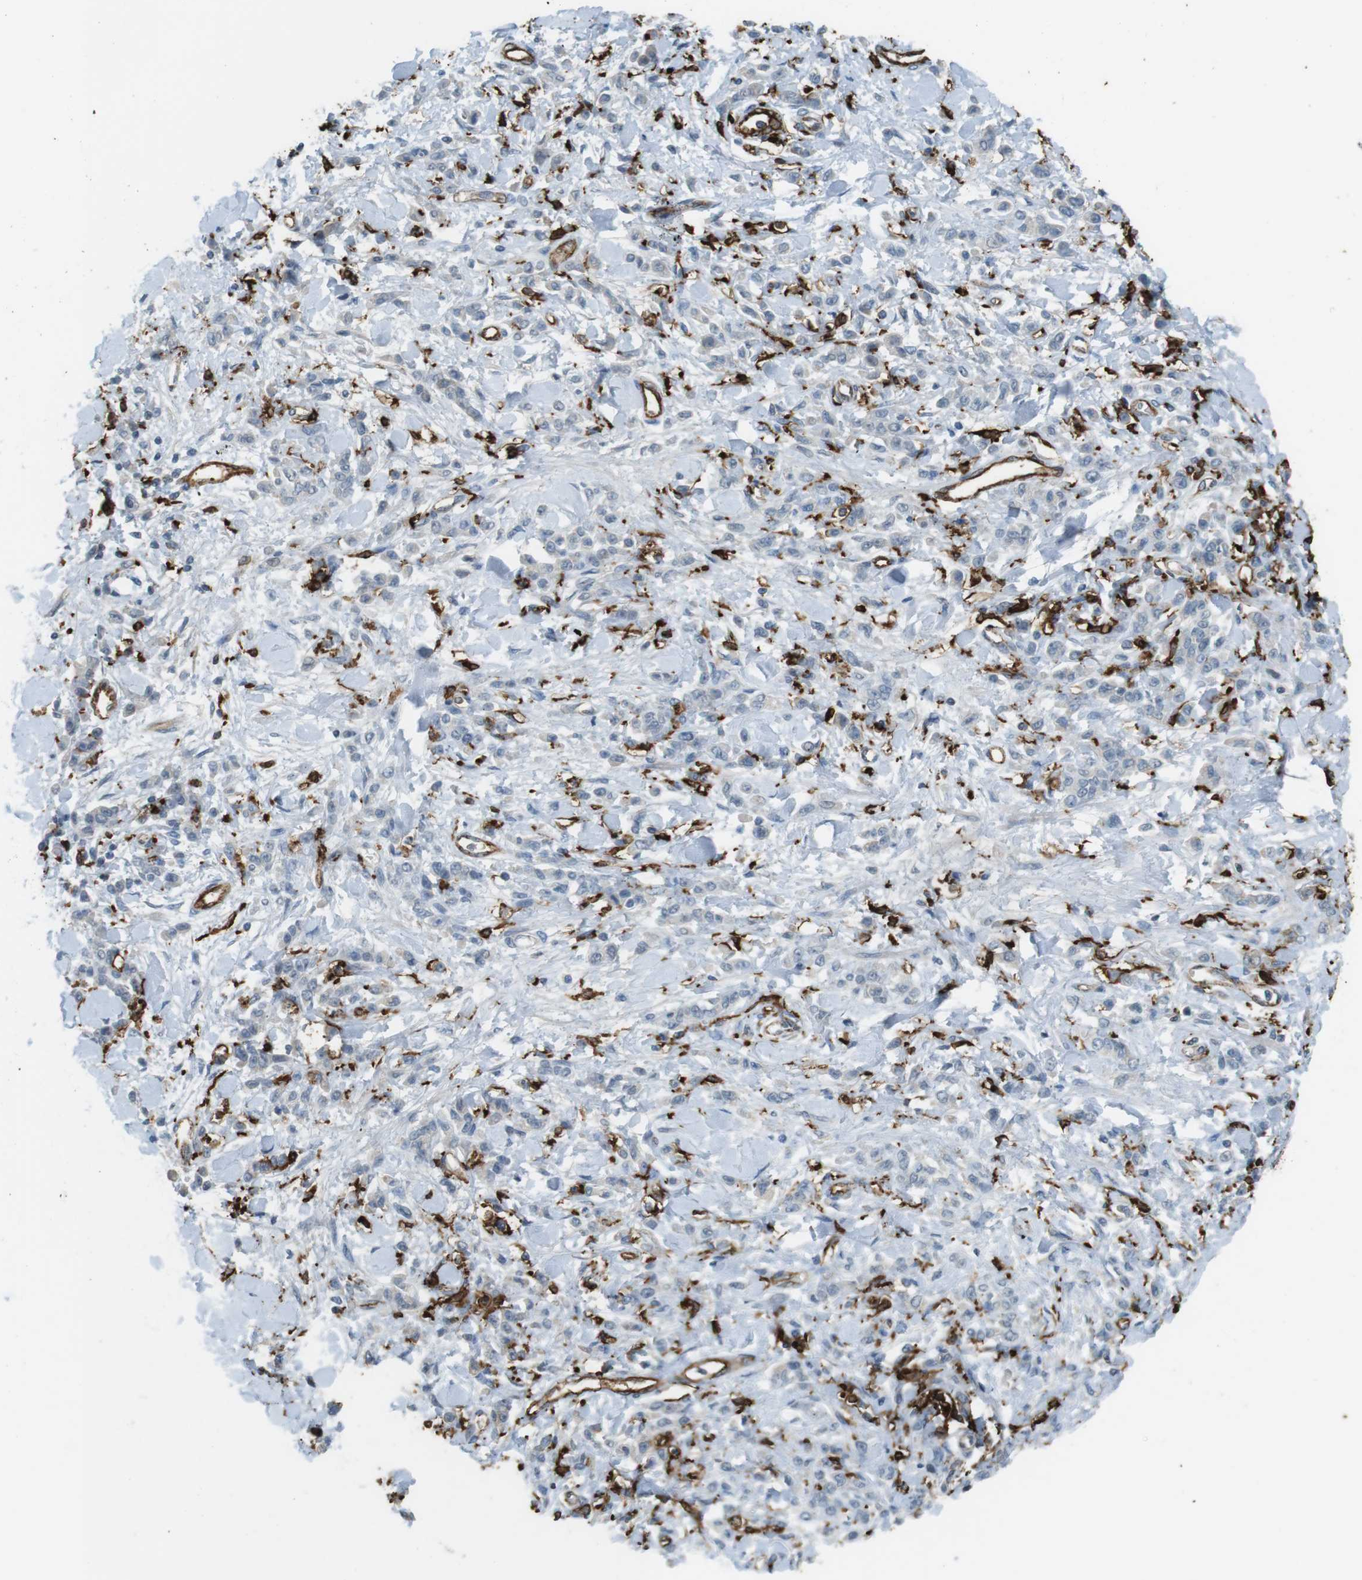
{"staining": {"intensity": "negative", "quantity": "none", "location": "none"}, "tissue": "stomach cancer", "cell_type": "Tumor cells", "image_type": "cancer", "snomed": [{"axis": "morphology", "description": "Normal tissue, NOS"}, {"axis": "morphology", "description": "Adenocarcinoma, NOS"}, {"axis": "topography", "description": "Stomach"}], "caption": "Tumor cells are negative for brown protein staining in stomach cancer (adenocarcinoma).", "gene": "HLA-DRA", "patient": {"sex": "male", "age": 82}}